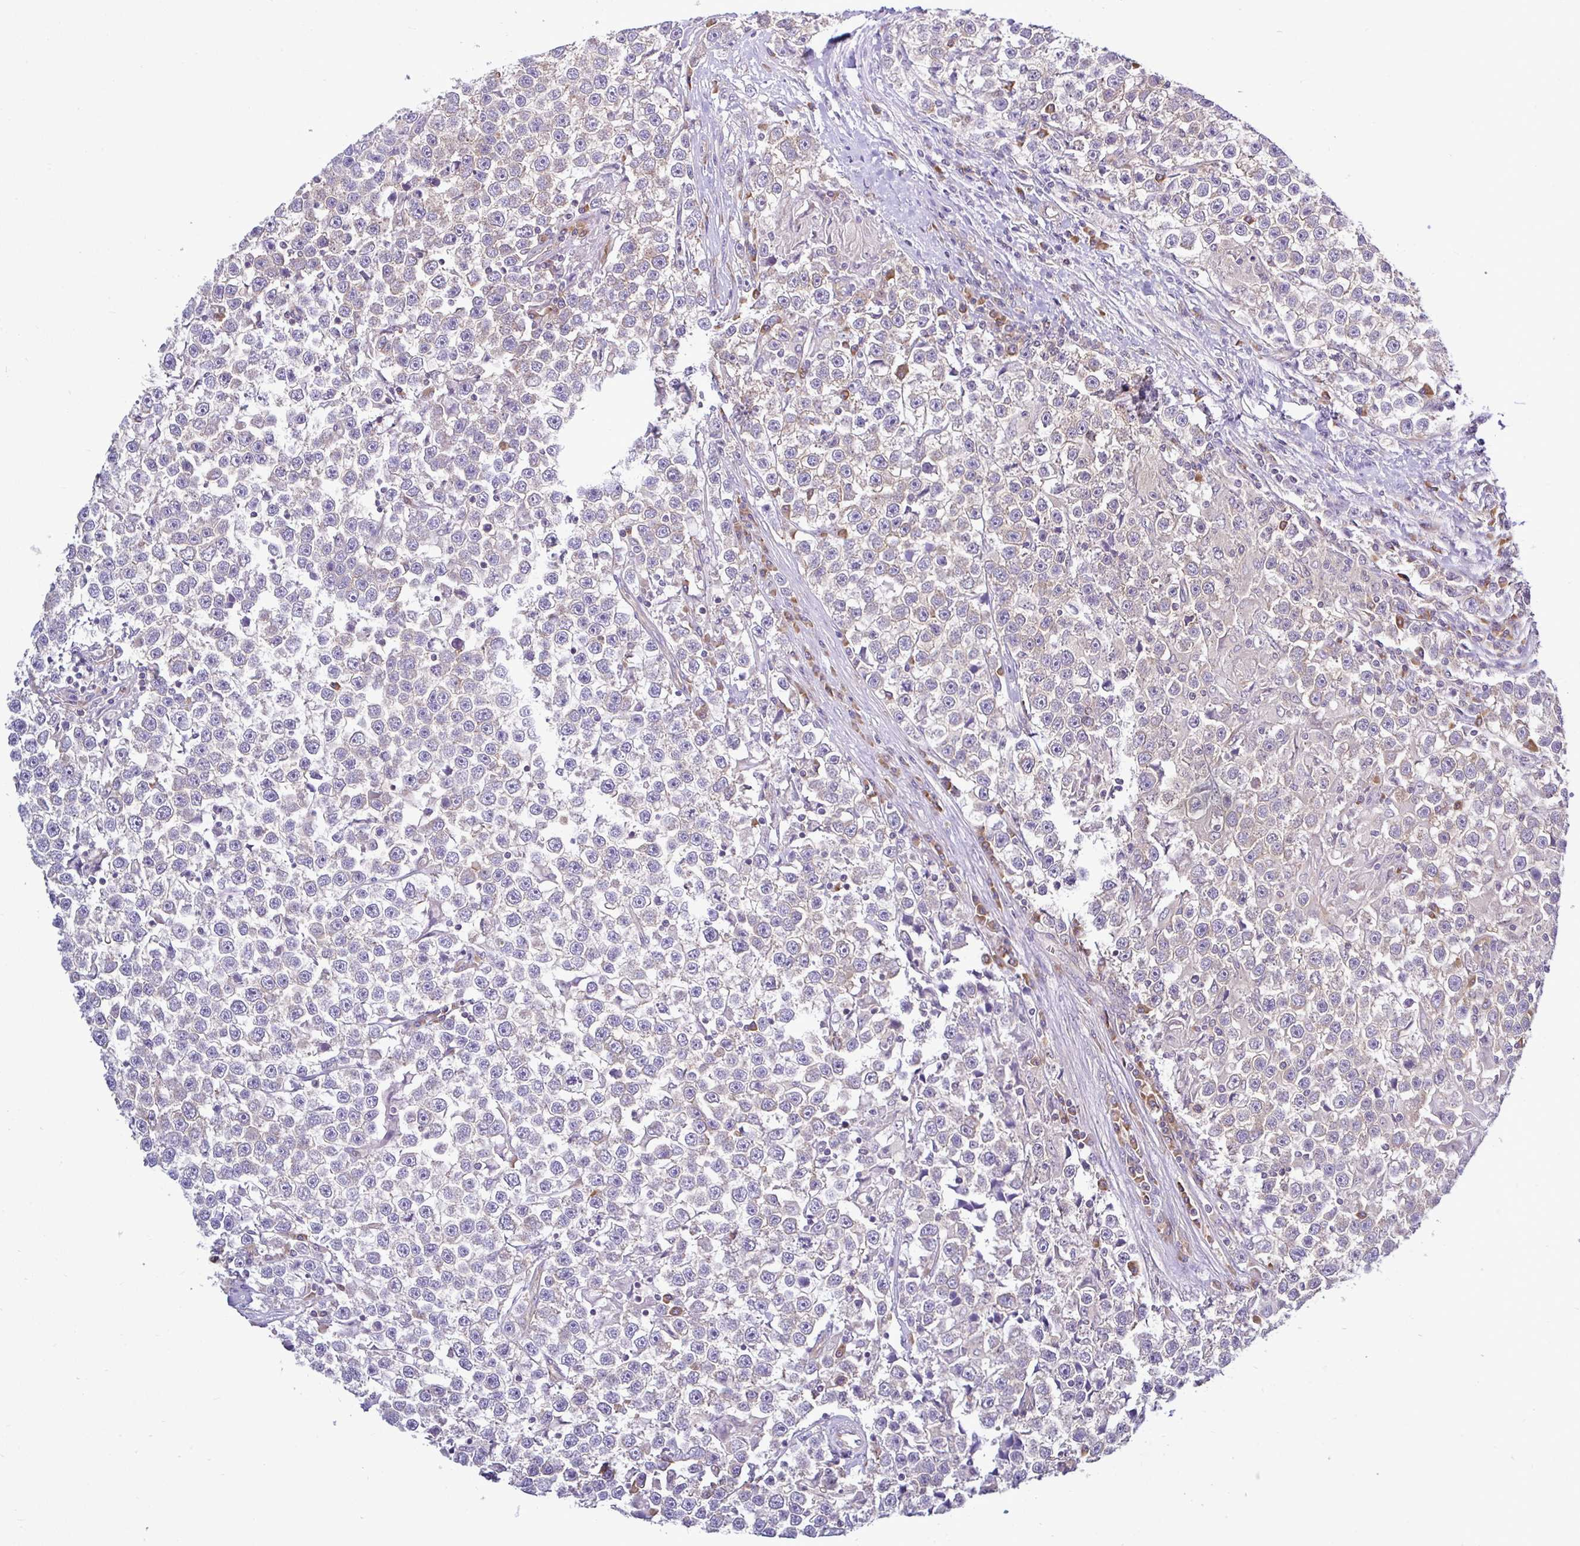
{"staining": {"intensity": "weak", "quantity": "25%-75%", "location": "cytoplasmic/membranous"}, "tissue": "testis cancer", "cell_type": "Tumor cells", "image_type": "cancer", "snomed": [{"axis": "morphology", "description": "Seminoma, NOS"}, {"axis": "topography", "description": "Testis"}], "caption": "Immunohistochemistry histopathology image of human testis seminoma stained for a protein (brown), which exhibits low levels of weak cytoplasmic/membranous staining in approximately 25%-75% of tumor cells.", "gene": "LARS1", "patient": {"sex": "male", "age": 31}}